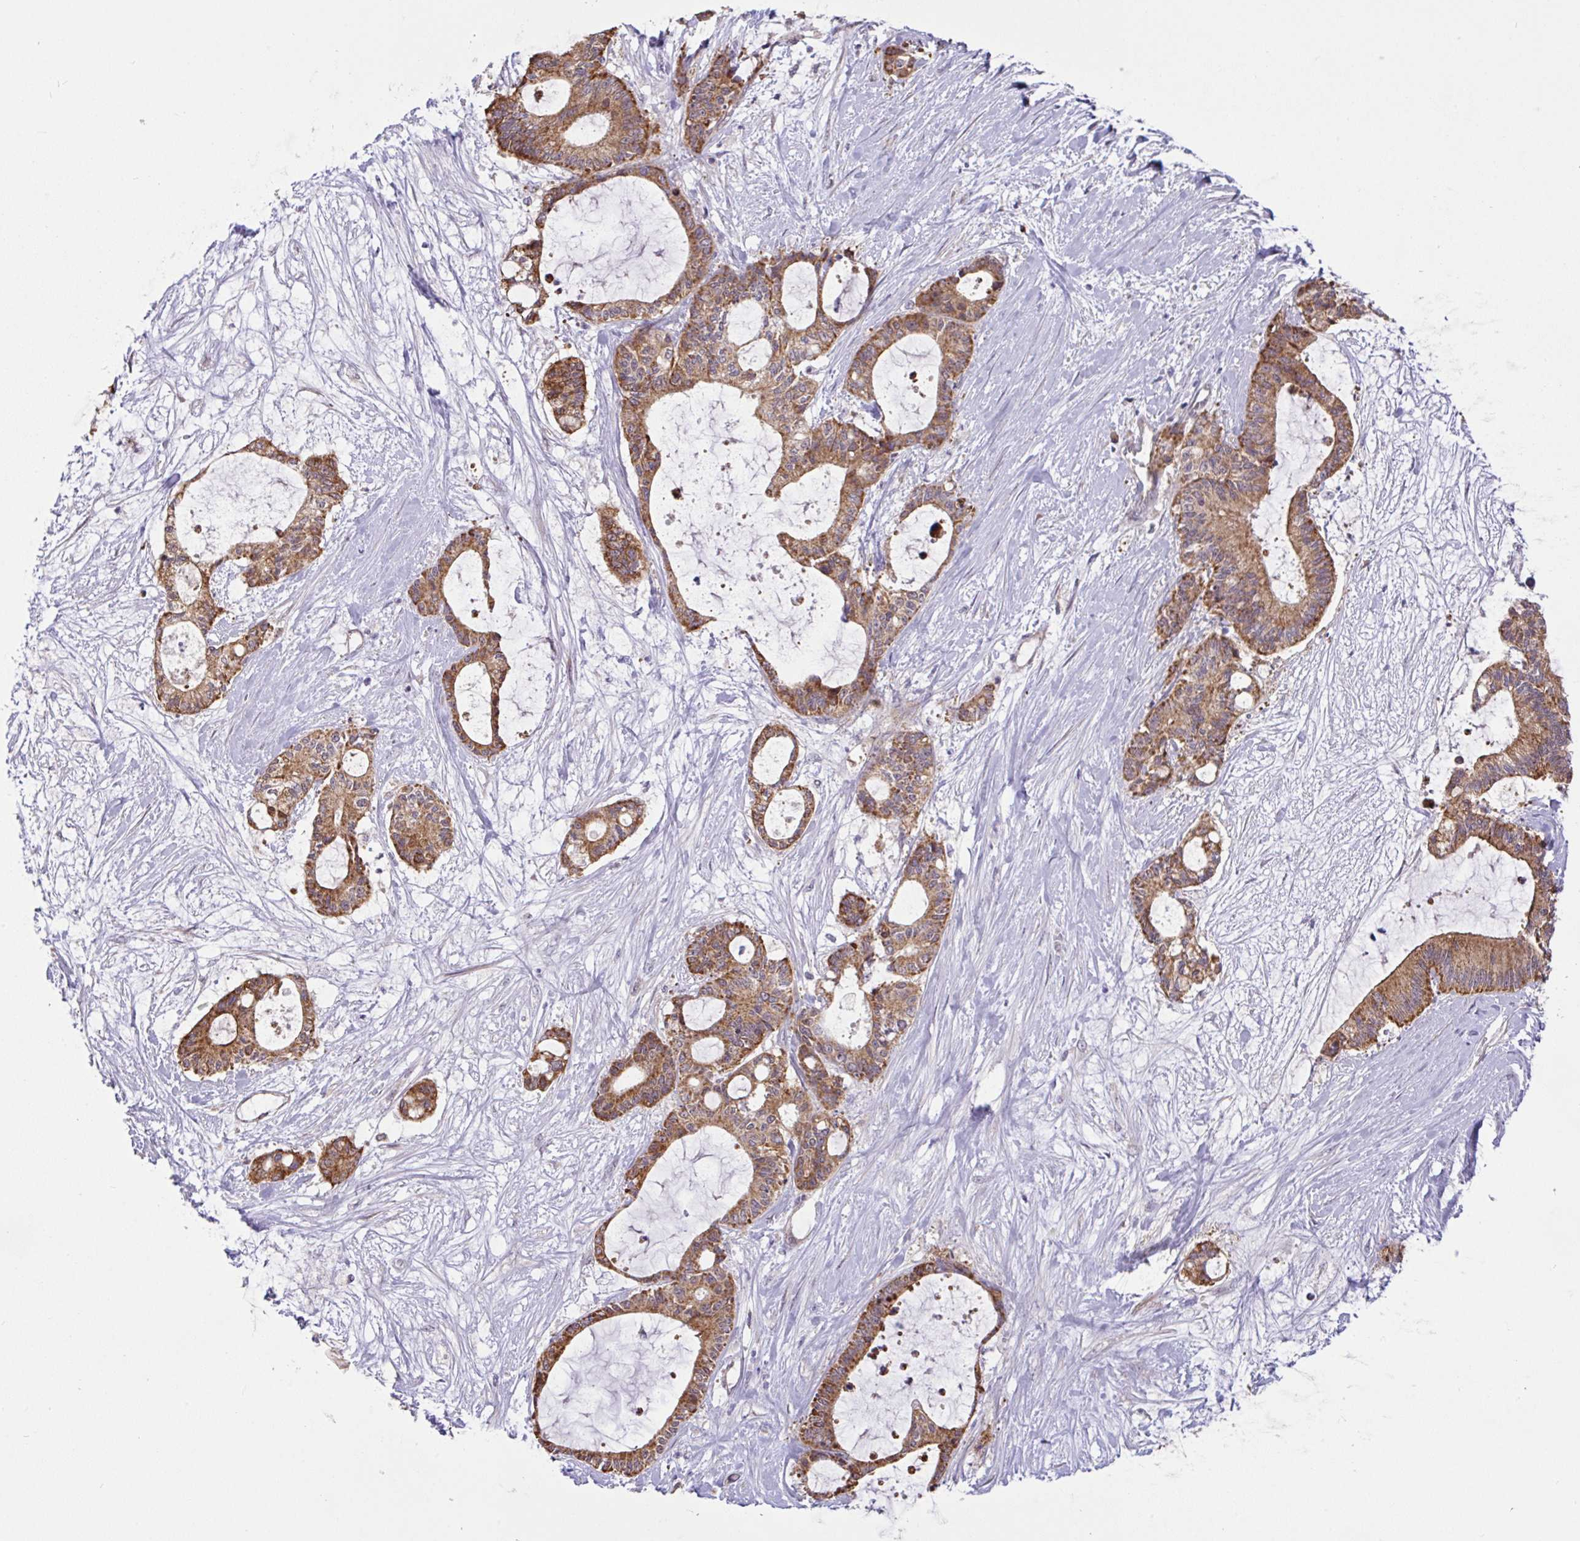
{"staining": {"intensity": "moderate", "quantity": ">75%", "location": "cytoplasmic/membranous"}, "tissue": "liver cancer", "cell_type": "Tumor cells", "image_type": "cancer", "snomed": [{"axis": "morphology", "description": "Normal tissue, NOS"}, {"axis": "morphology", "description": "Cholangiocarcinoma"}, {"axis": "topography", "description": "Liver"}, {"axis": "topography", "description": "Peripheral nerve tissue"}], "caption": "Protein expression analysis of human liver cholangiocarcinoma reveals moderate cytoplasmic/membranous positivity in about >75% of tumor cells.", "gene": "DLEU7", "patient": {"sex": "female", "age": 73}}